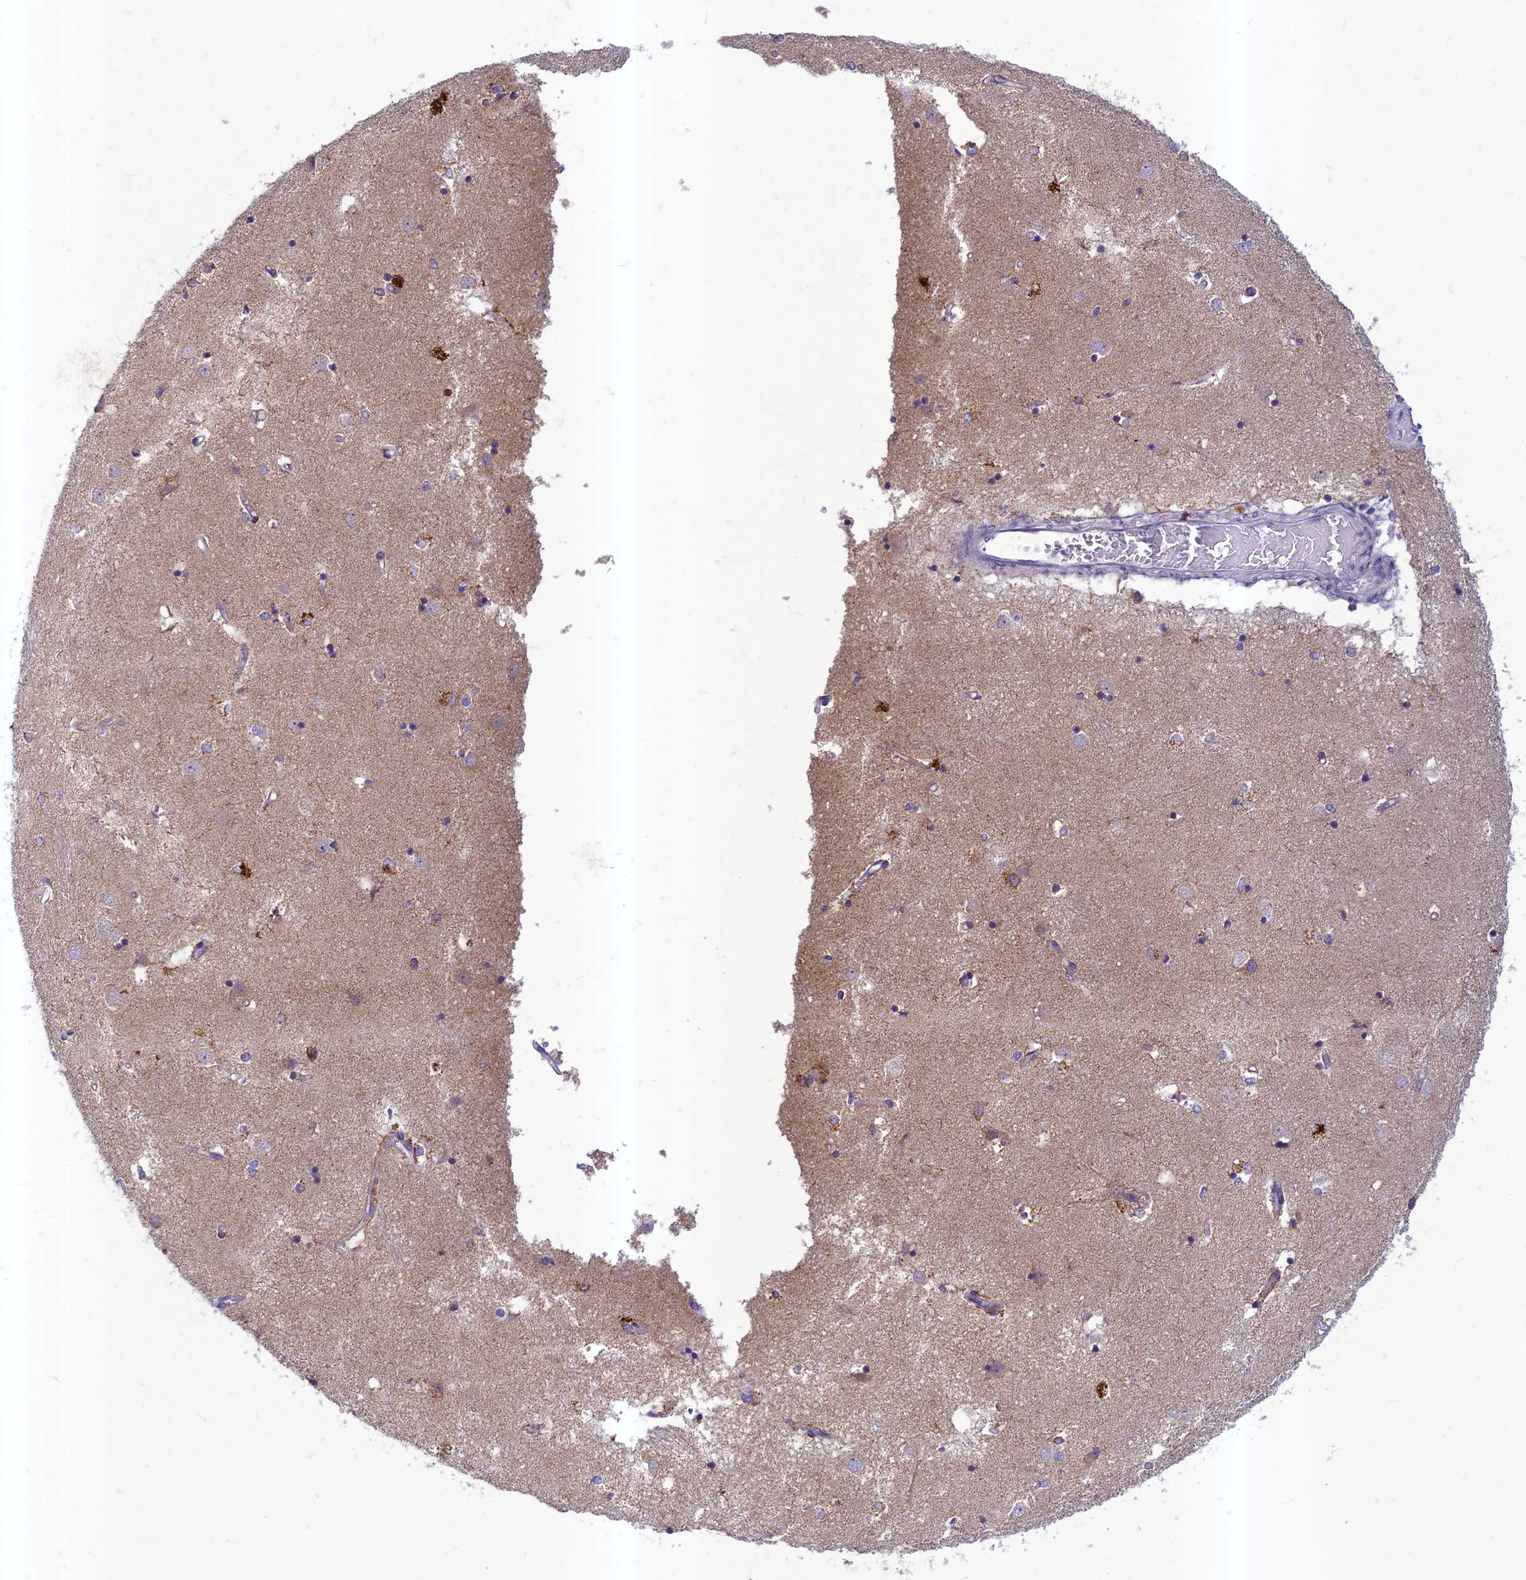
{"staining": {"intensity": "negative", "quantity": "none", "location": "none"}, "tissue": "caudate", "cell_type": "Glial cells", "image_type": "normal", "snomed": [{"axis": "morphology", "description": "Normal tissue, NOS"}, {"axis": "topography", "description": "Lateral ventricle wall"}], "caption": "The IHC photomicrograph has no significant positivity in glial cells of caudate. The staining was performed using DAB to visualize the protein expression in brown, while the nuclei were stained in blue with hematoxylin (Magnification: 20x).", "gene": "HIGD1A", "patient": {"sex": "male", "age": 45}}